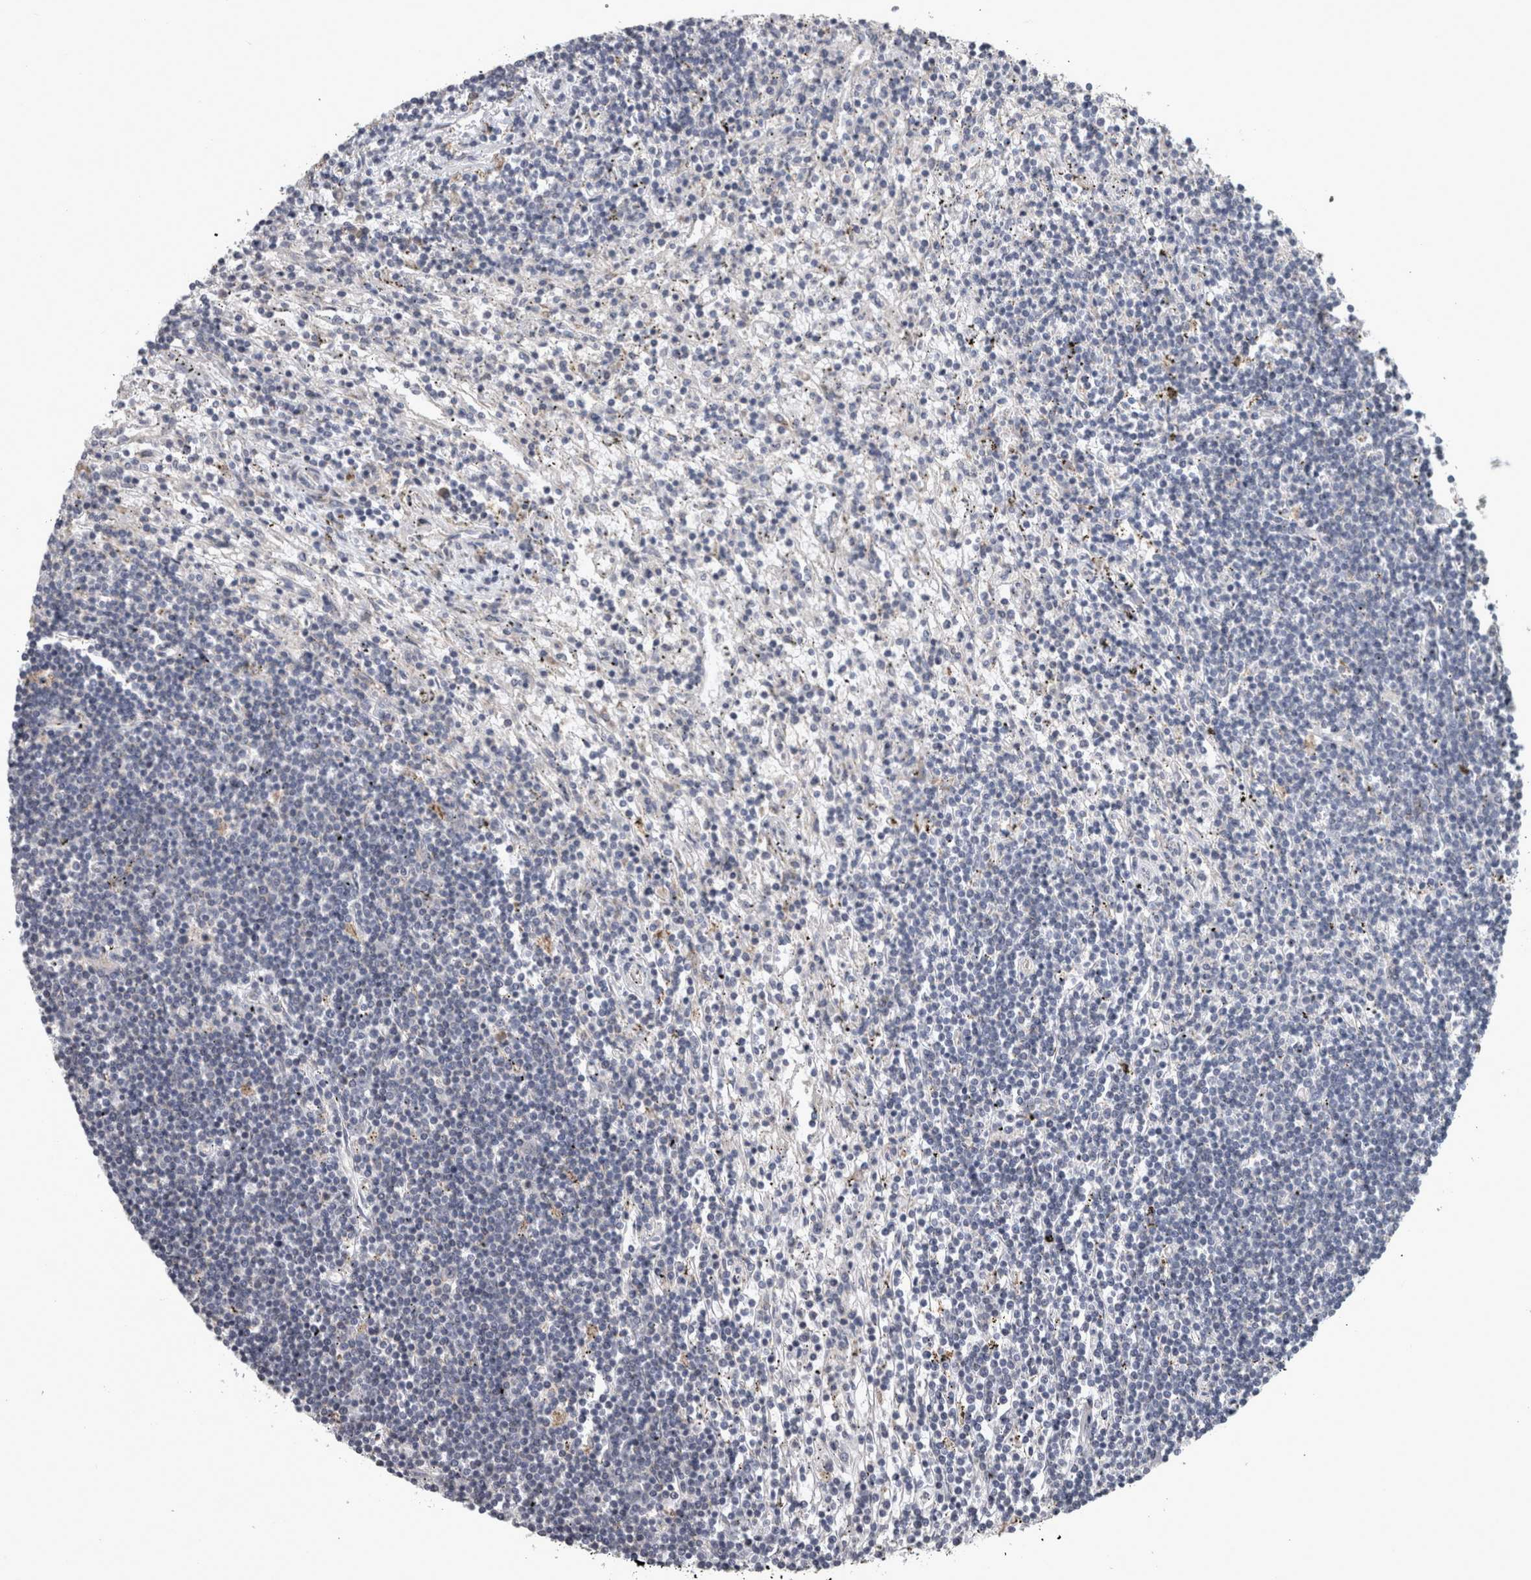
{"staining": {"intensity": "negative", "quantity": "none", "location": "none"}, "tissue": "lymphoma", "cell_type": "Tumor cells", "image_type": "cancer", "snomed": [{"axis": "morphology", "description": "Malignant lymphoma, non-Hodgkin's type, Low grade"}, {"axis": "topography", "description": "Spleen"}], "caption": "Immunohistochemistry micrograph of lymphoma stained for a protein (brown), which shows no staining in tumor cells.", "gene": "DBT", "patient": {"sex": "male", "age": 76}}